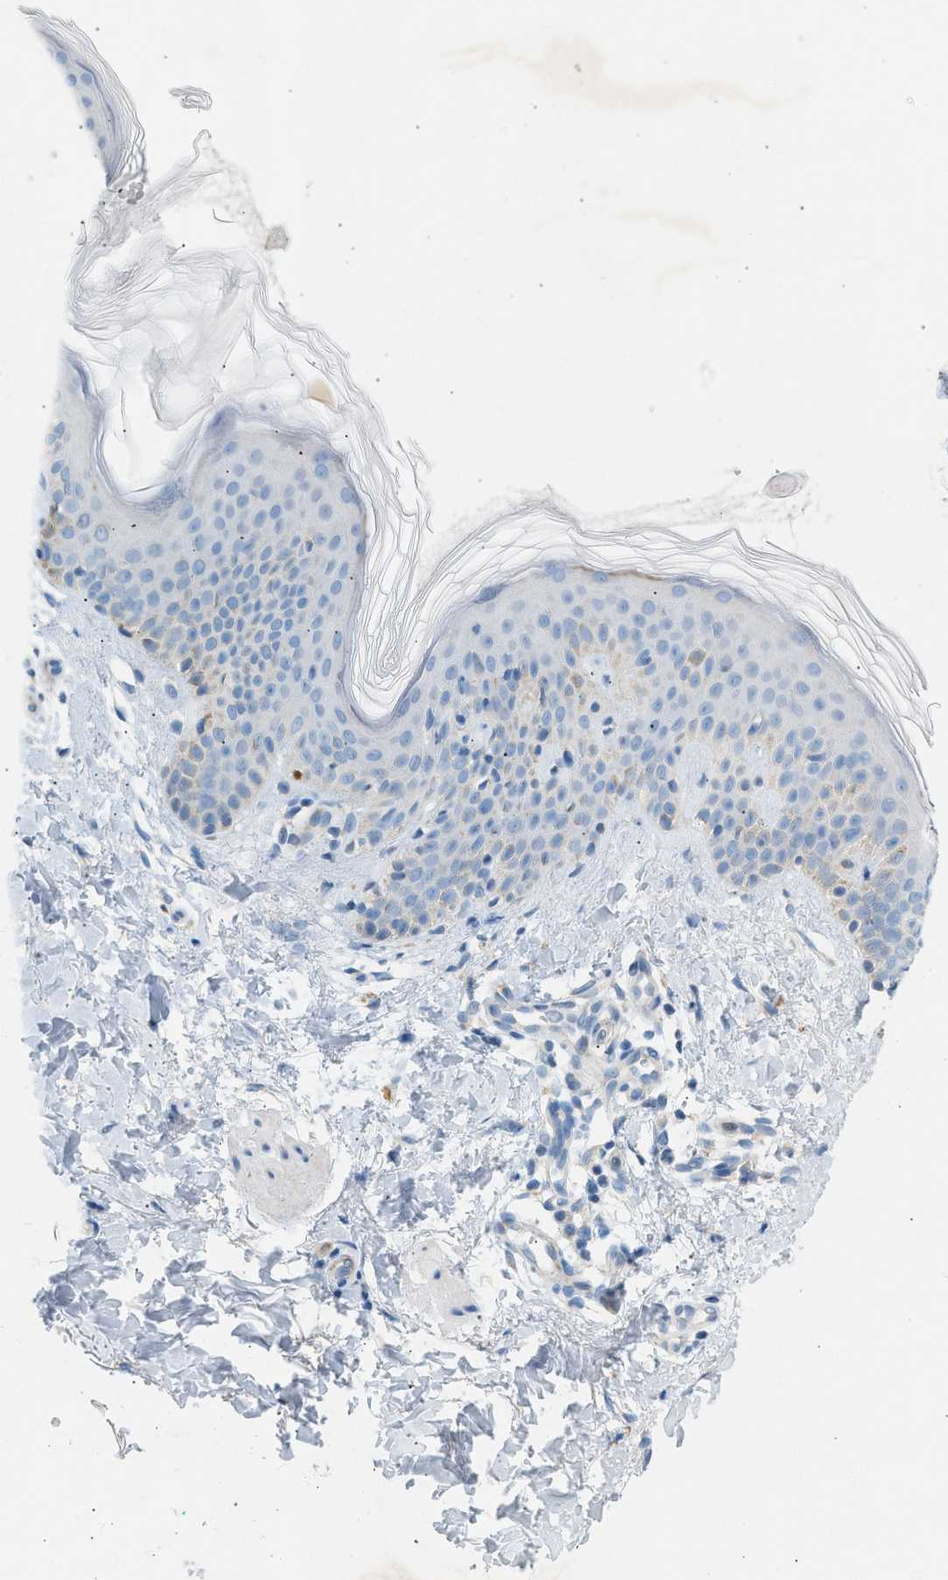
{"staining": {"intensity": "negative", "quantity": "none", "location": "none"}, "tissue": "skin", "cell_type": "Fibroblasts", "image_type": "normal", "snomed": [{"axis": "morphology", "description": "Normal tissue, NOS"}, {"axis": "topography", "description": "Skin"}], "caption": "High power microscopy image of an immunohistochemistry histopathology image of unremarkable skin, revealing no significant positivity in fibroblasts.", "gene": "NDUFS8", "patient": {"sex": "male", "age": 40}}